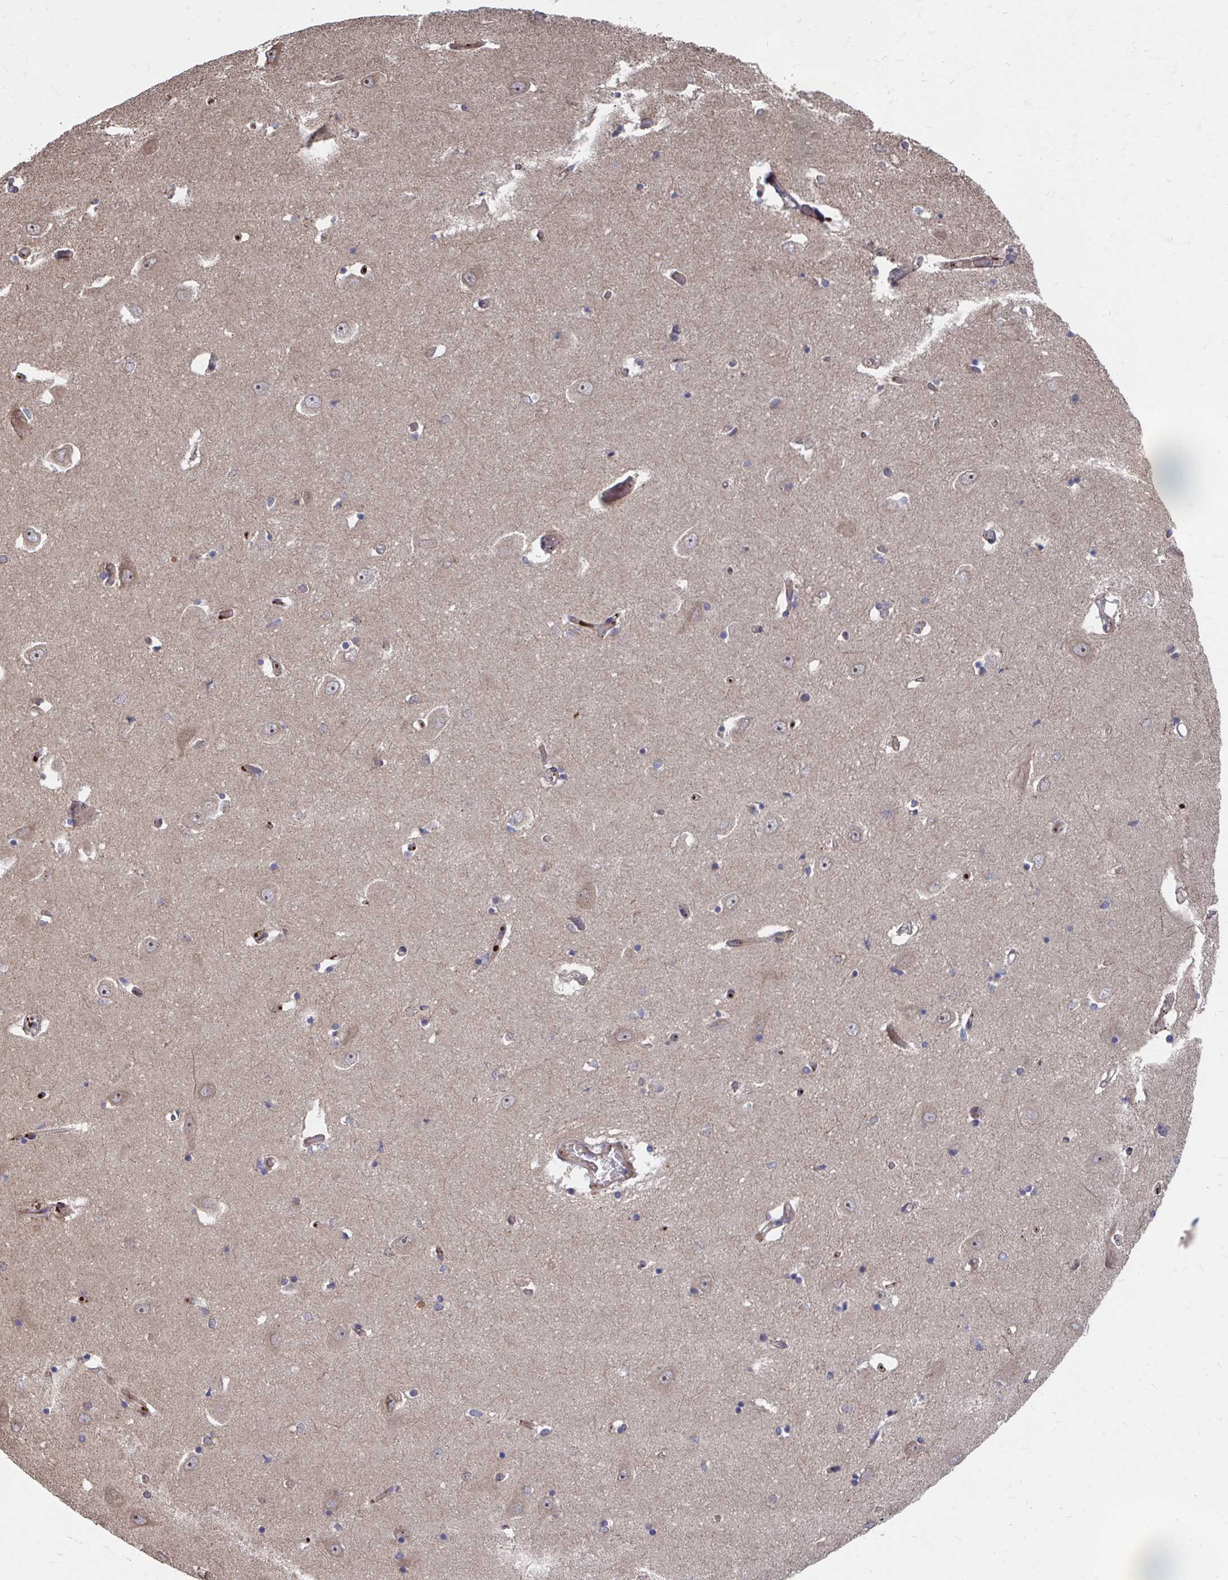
{"staining": {"intensity": "negative", "quantity": "none", "location": "none"}, "tissue": "caudate", "cell_type": "Glial cells", "image_type": "normal", "snomed": [{"axis": "morphology", "description": "Normal tissue, NOS"}, {"axis": "topography", "description": "Lateral ventricle wall"}, {"axis": "topography", "description": "Hippocampus"}], "caption": "Immunohistochemistry (IHC) photomicrograph of benign caudate stained for a protein (brown), which shows no positivity in glial cells.", "gene": "FAM89A", "patient": {"sex": "female", "age": 63}}